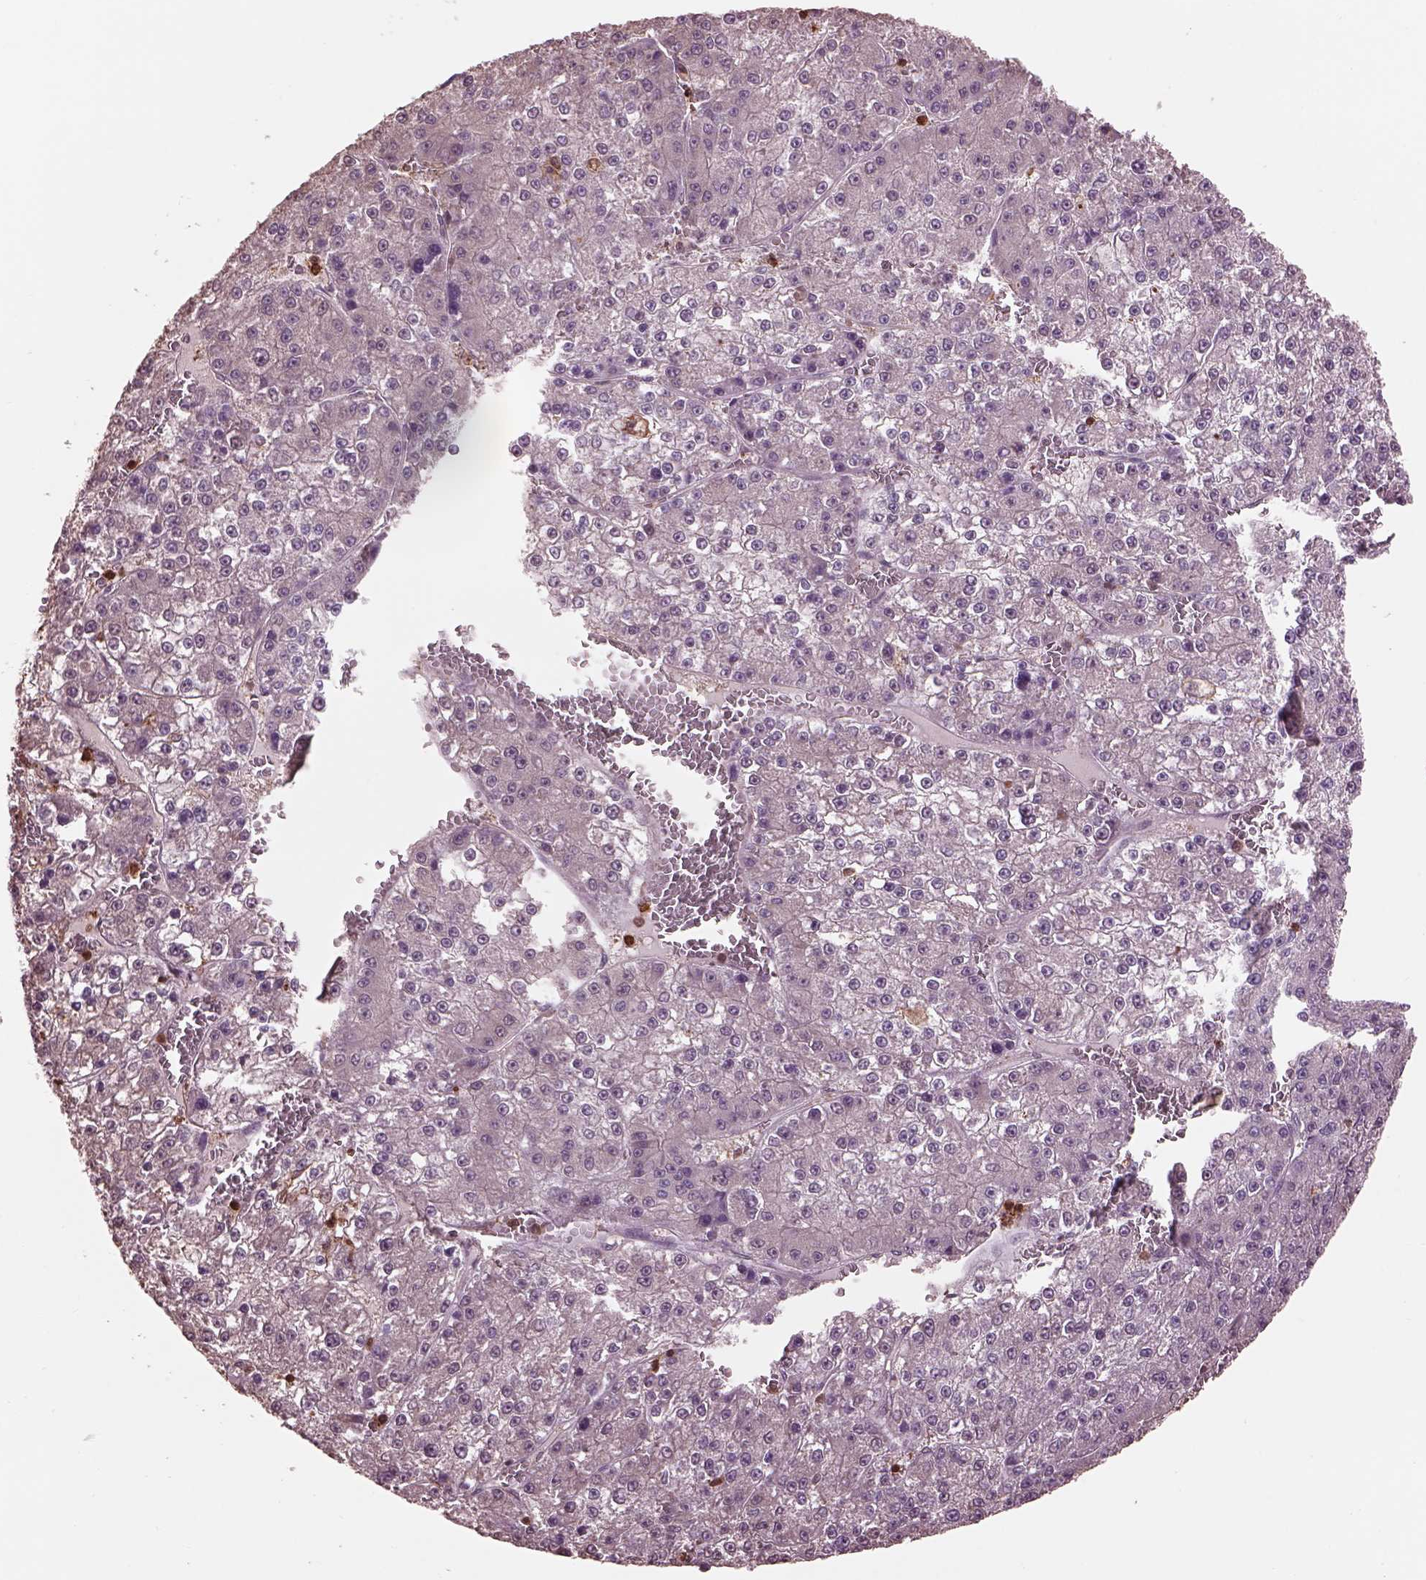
{"staining": {"intensity": "negative", "quantity": "none", "location": "none"}, "tissue": "liver cancer", "cell_type": "Tumor cells", "image_type": "cancer", "snomed": [{"axis": "morphology", "description": "Carcinoma, Hepatocellular, NOS"}, {"axis": "topography", "description": "Liver"}], "caption": "Liver cancer (hepatocellular carcinoma) was stained to show a protein in brown. There is no significant positivity in tumor cells.", "gene": "IL31RA", "patient": {"sex": "female", "age": 73}}